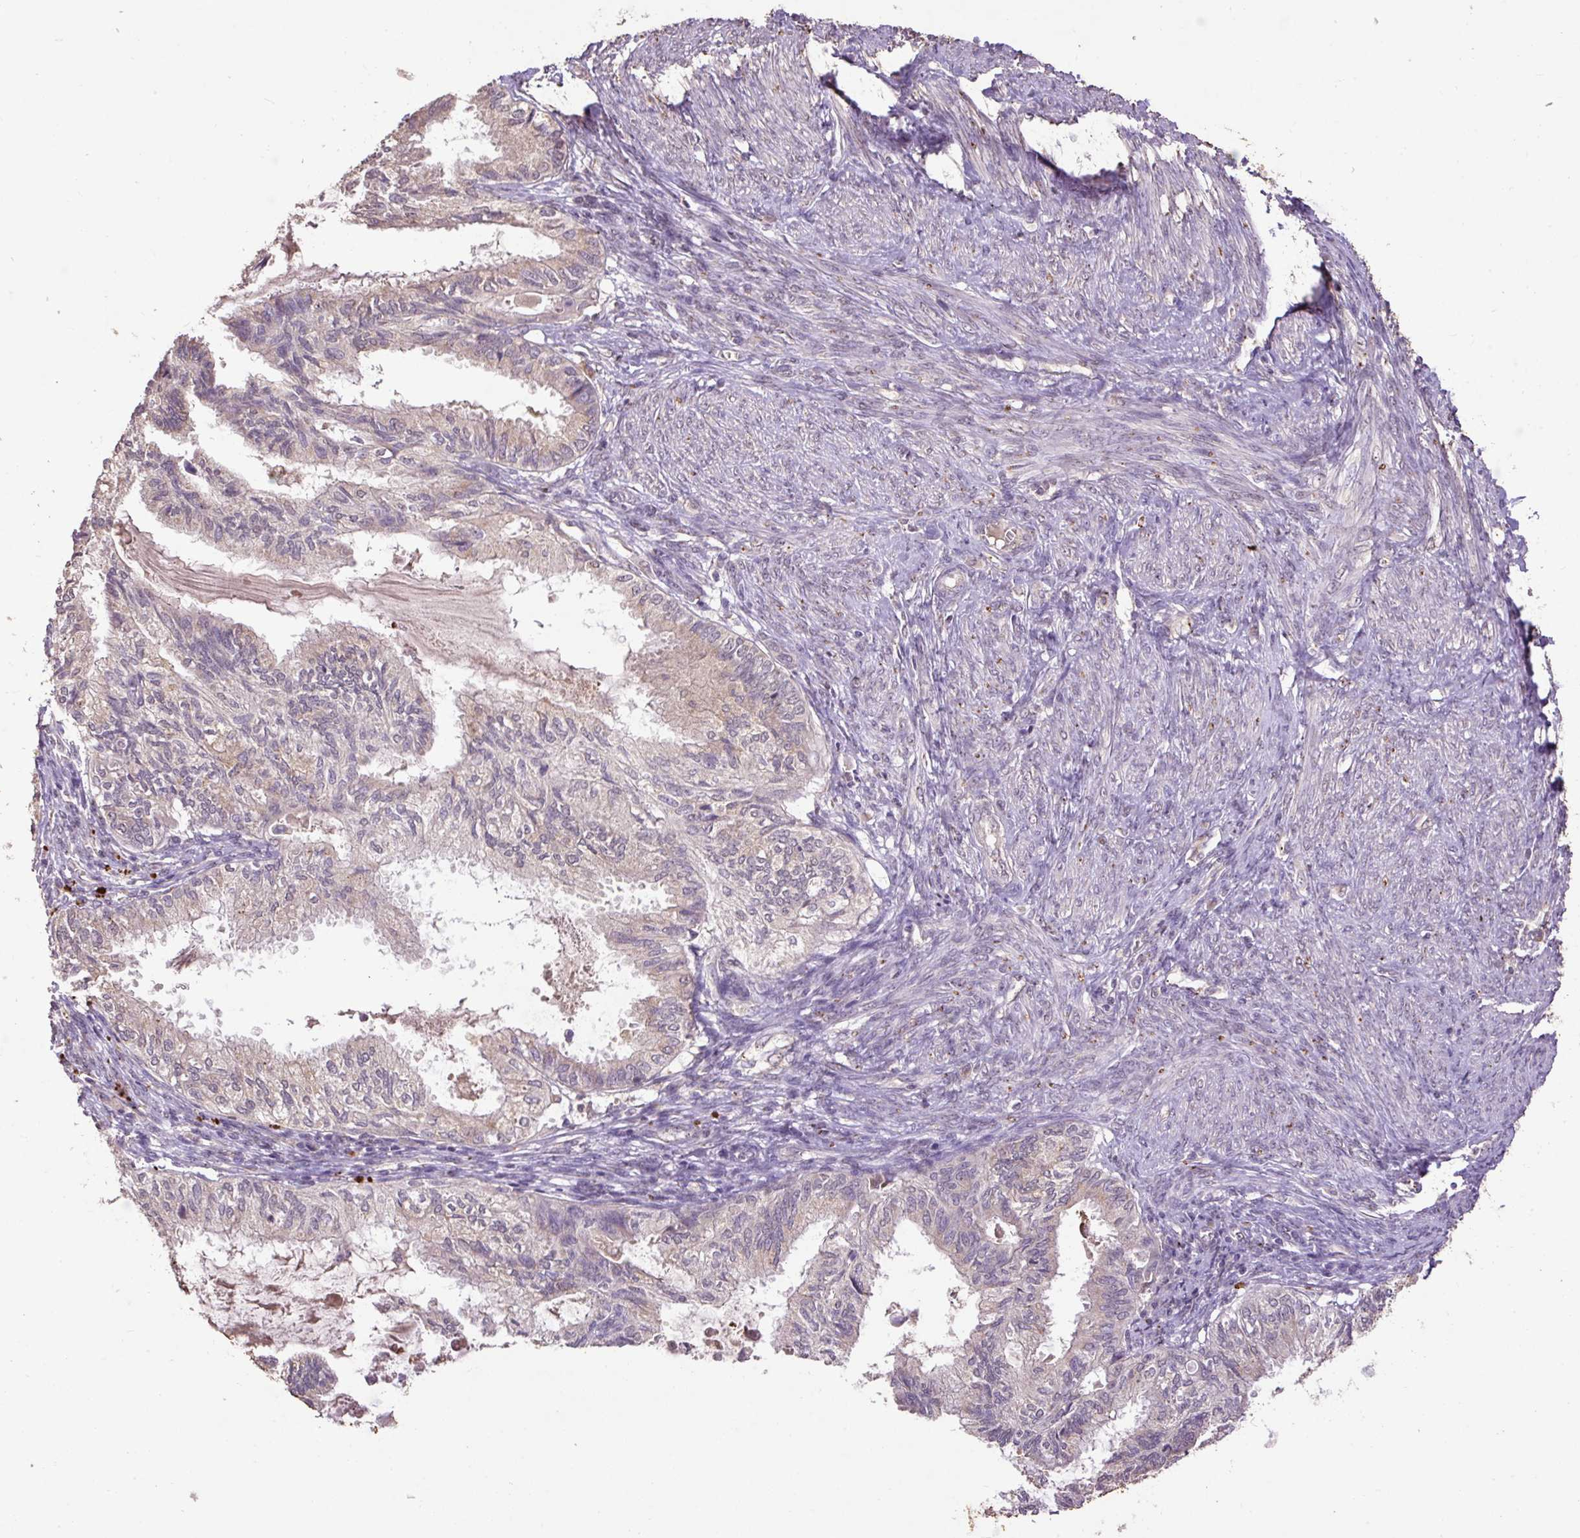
{"staining": {"intensity": "negative", "quantity": "none", "location": "none"}, "tissue": "cervical cancer", "cell_type": "Tumor cells", "image_type": "cancer", "snomed": [{"axis": "morphology", "description": "Normal tissue, NOS"}, {"axis": "morphology", "description": "Adenocarcinoma, NOS"}, {"axis": "topography", "description": "Cervix"}, {"axis": "topography", "description": "Endometrium"}], "caption": "Immunohistochemistry (IHC) image of human cervical cancer stained for a protein (brown), which shows no expression in tumor cells.", "gene": "LRTM2", "patient": {"sex": "female", "age": 86}}